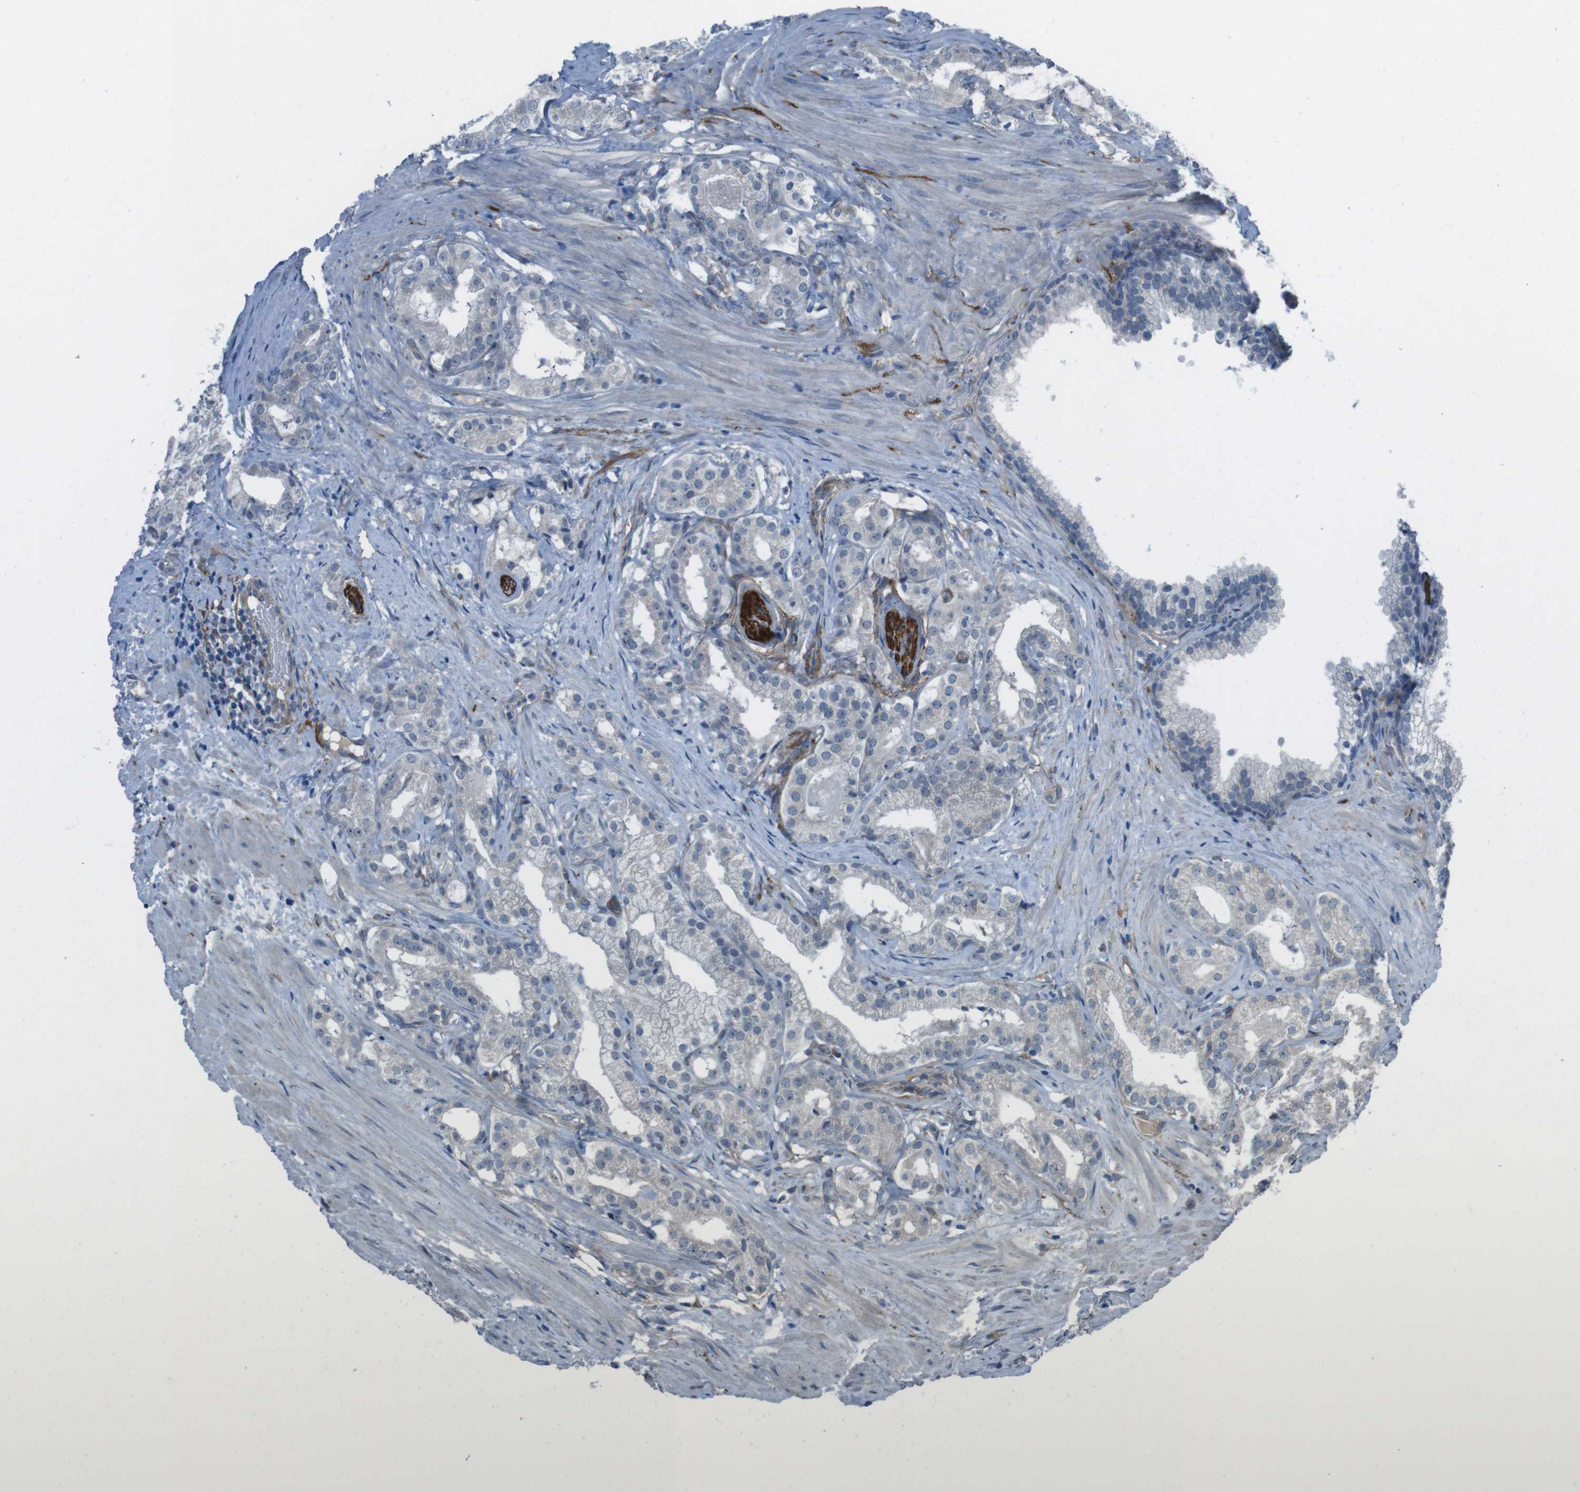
{"staining": {"intensity": "negative", "quantity": "none", "location": "none"}, "tissue": "prostate cancer", "cell_type": "Tumor cells", "image_type": "cancer", "snomed": [{"axis": "morphology", "description": "Adenocarcinoma, Low grade"}, {"axis": "topography", "description": "Prostate"}], "caption": "Immunohistochemistry (IHC) histopathology image of neoplastic tissue: adenocarcinoma (low-grade) (prostate) stained with DAB (3,3'-diaminobenzidine) shows no significant protein positivity in tumor cells.", "gene": "ANK2", "patient": {"sex": "male", "age": 59}}